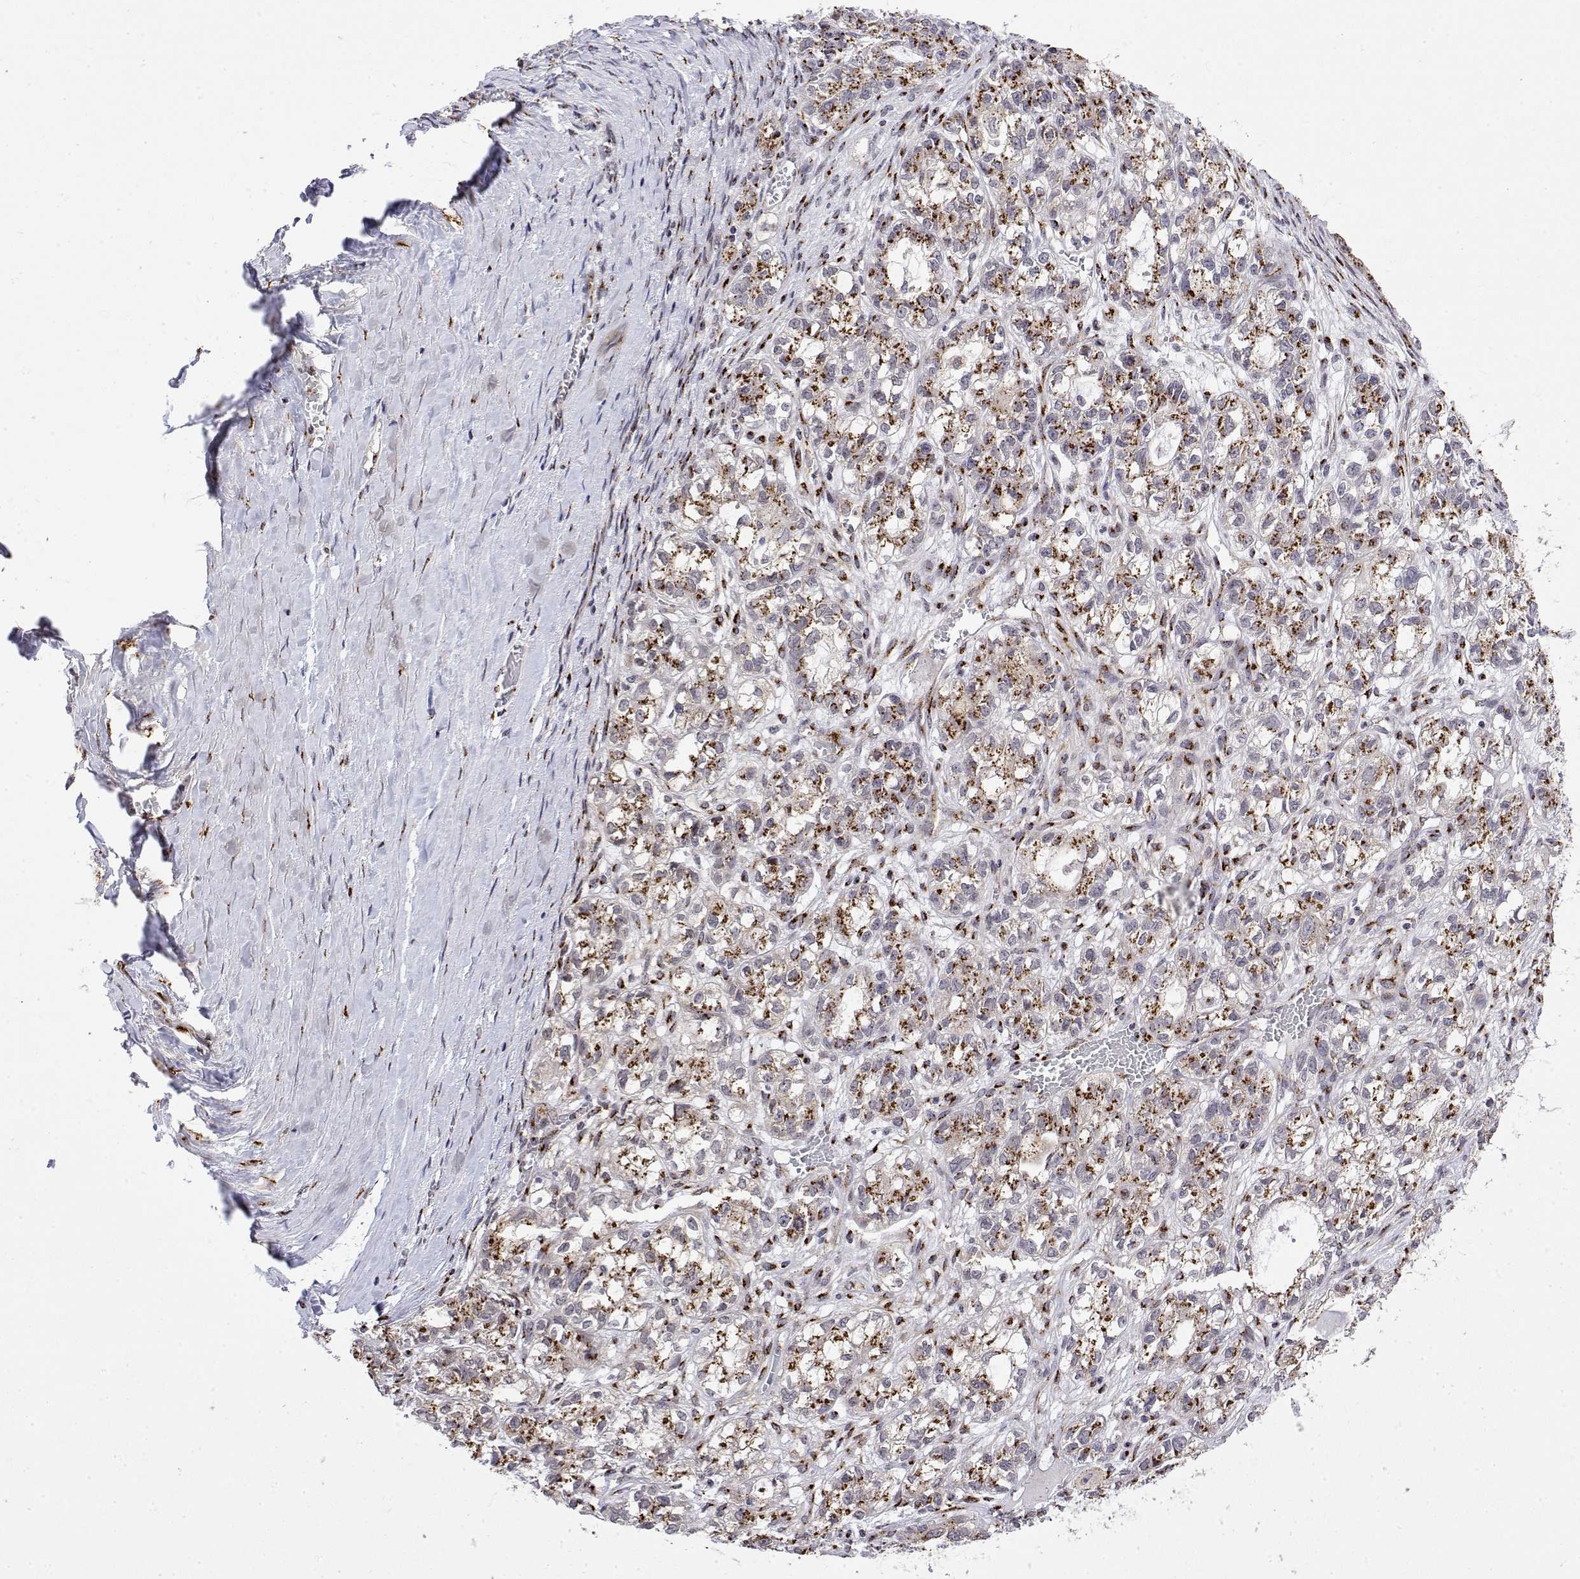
{"staining": {"intensity": "strong", "quantity": "25%-75%", "location": "cytoplasmic/membranous"}, "tissue": "ovarian cancer", "cell_type": "Tumor cells", "image_type": "cancer", "snomed": [{"axis": "morphology", "description": "Carcinoma, endometroid"}, {"axis": "topography", "description": "Ovary"}], "caption": "A brown stain highlights strong cytoplasmic/membranous positivity of a protein in human ovarian cancer (endometroid carcinoma) tumor cells. Immunohistochemistry stains the protein of interest in brown and the nuclei are stained blue.", "gene": "YIPF3", "patient": {"sex": "female", "age": 64}}